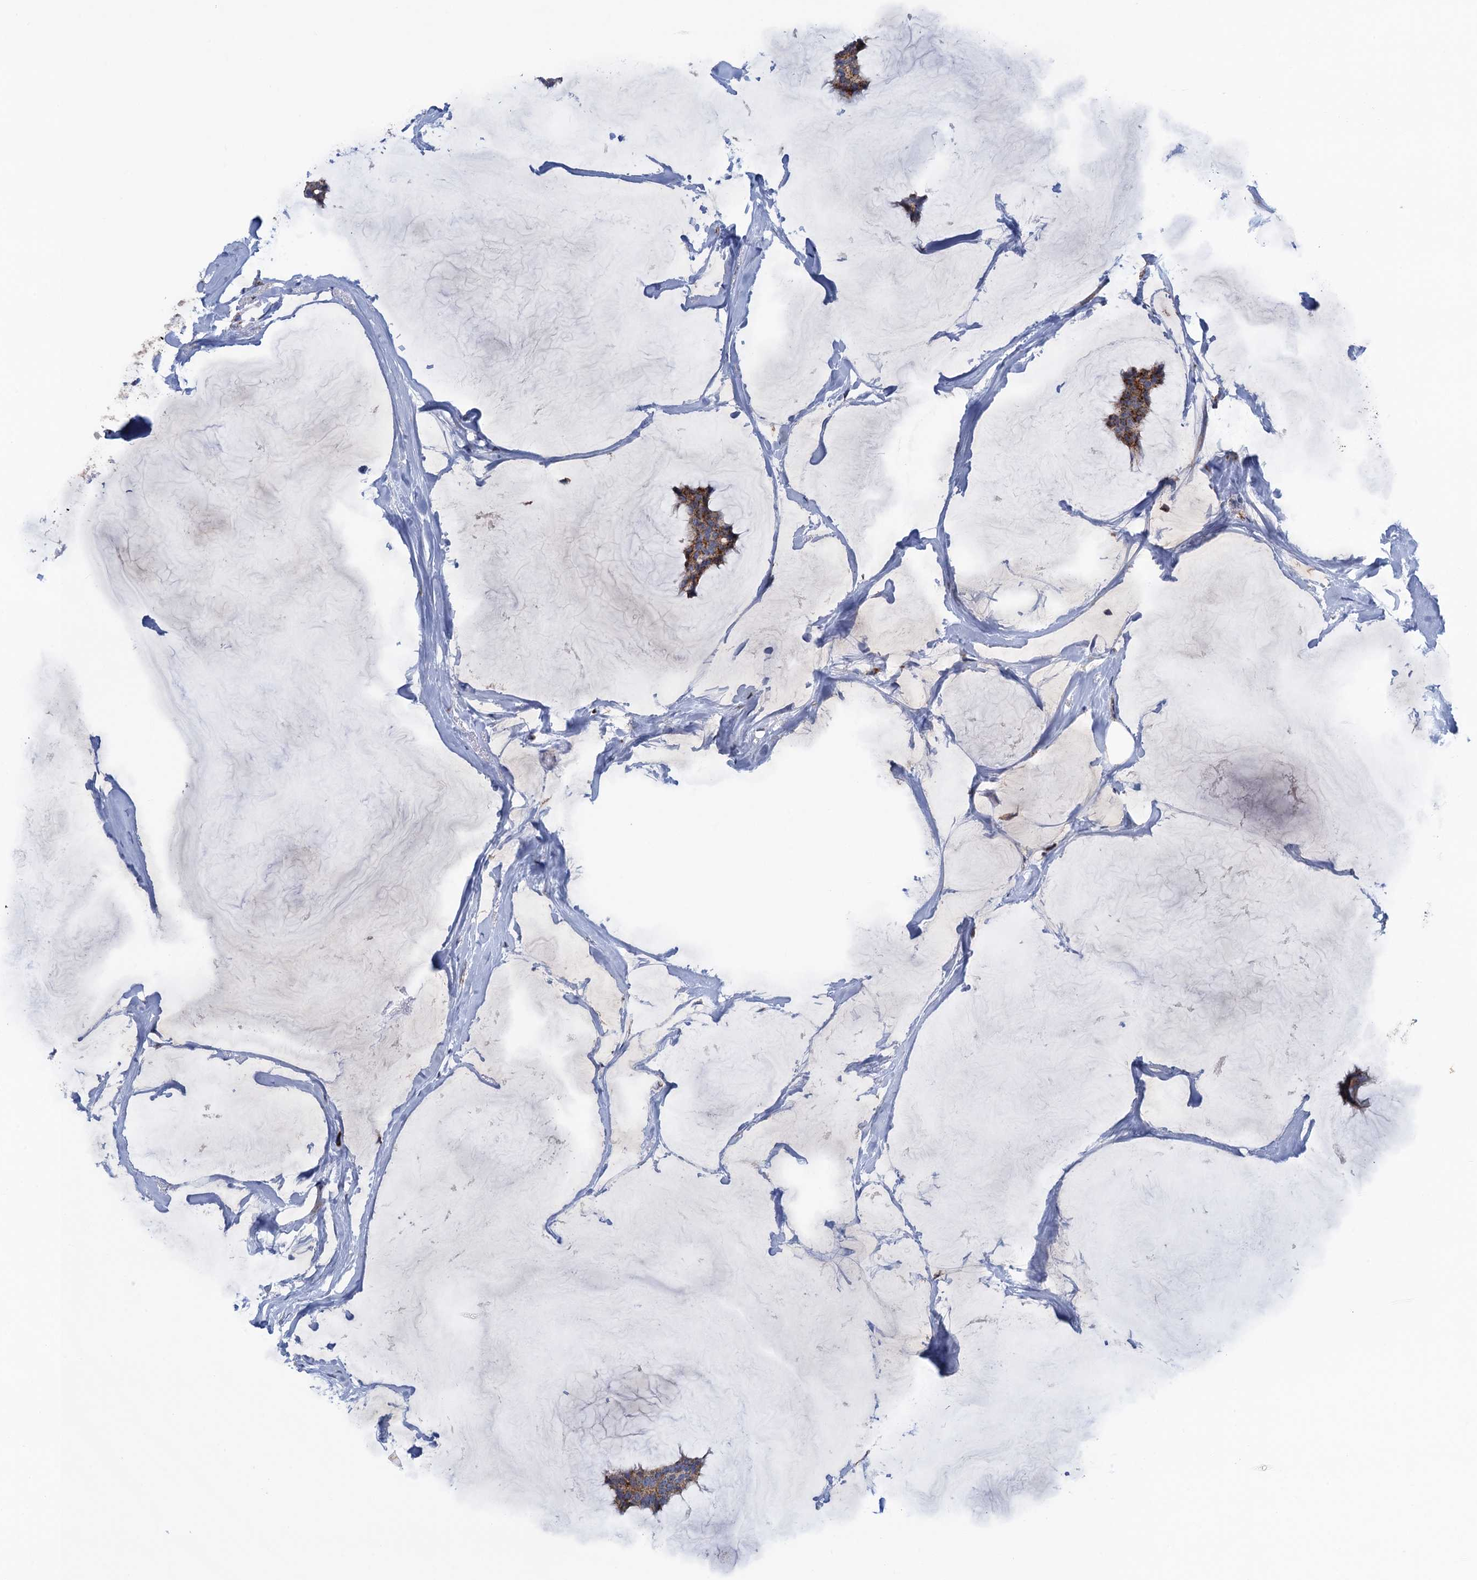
{"staining": {"intensity": "strong", "quantity": ">75%", "location": "cytoplasmic/membranous"}, "tissue": "breast cancer", "cell_type": "Tumor cells", "image_type": "cancer", "snomed": [{"axis": "morphology", "description": "Duct carcinoma"}, {"axis": "topography", "description": "Breast"}], "caption": "High-power microscopy captured an immunohistochemistry (IHC) micrograph of breast cancer (invasive ductal carcinoma), revealing strong cytoplasmic/membranous expression in about >75% of tumor cells.", "gene": "GTPBP3", "patient": {"sex": "female", "age": 93}}